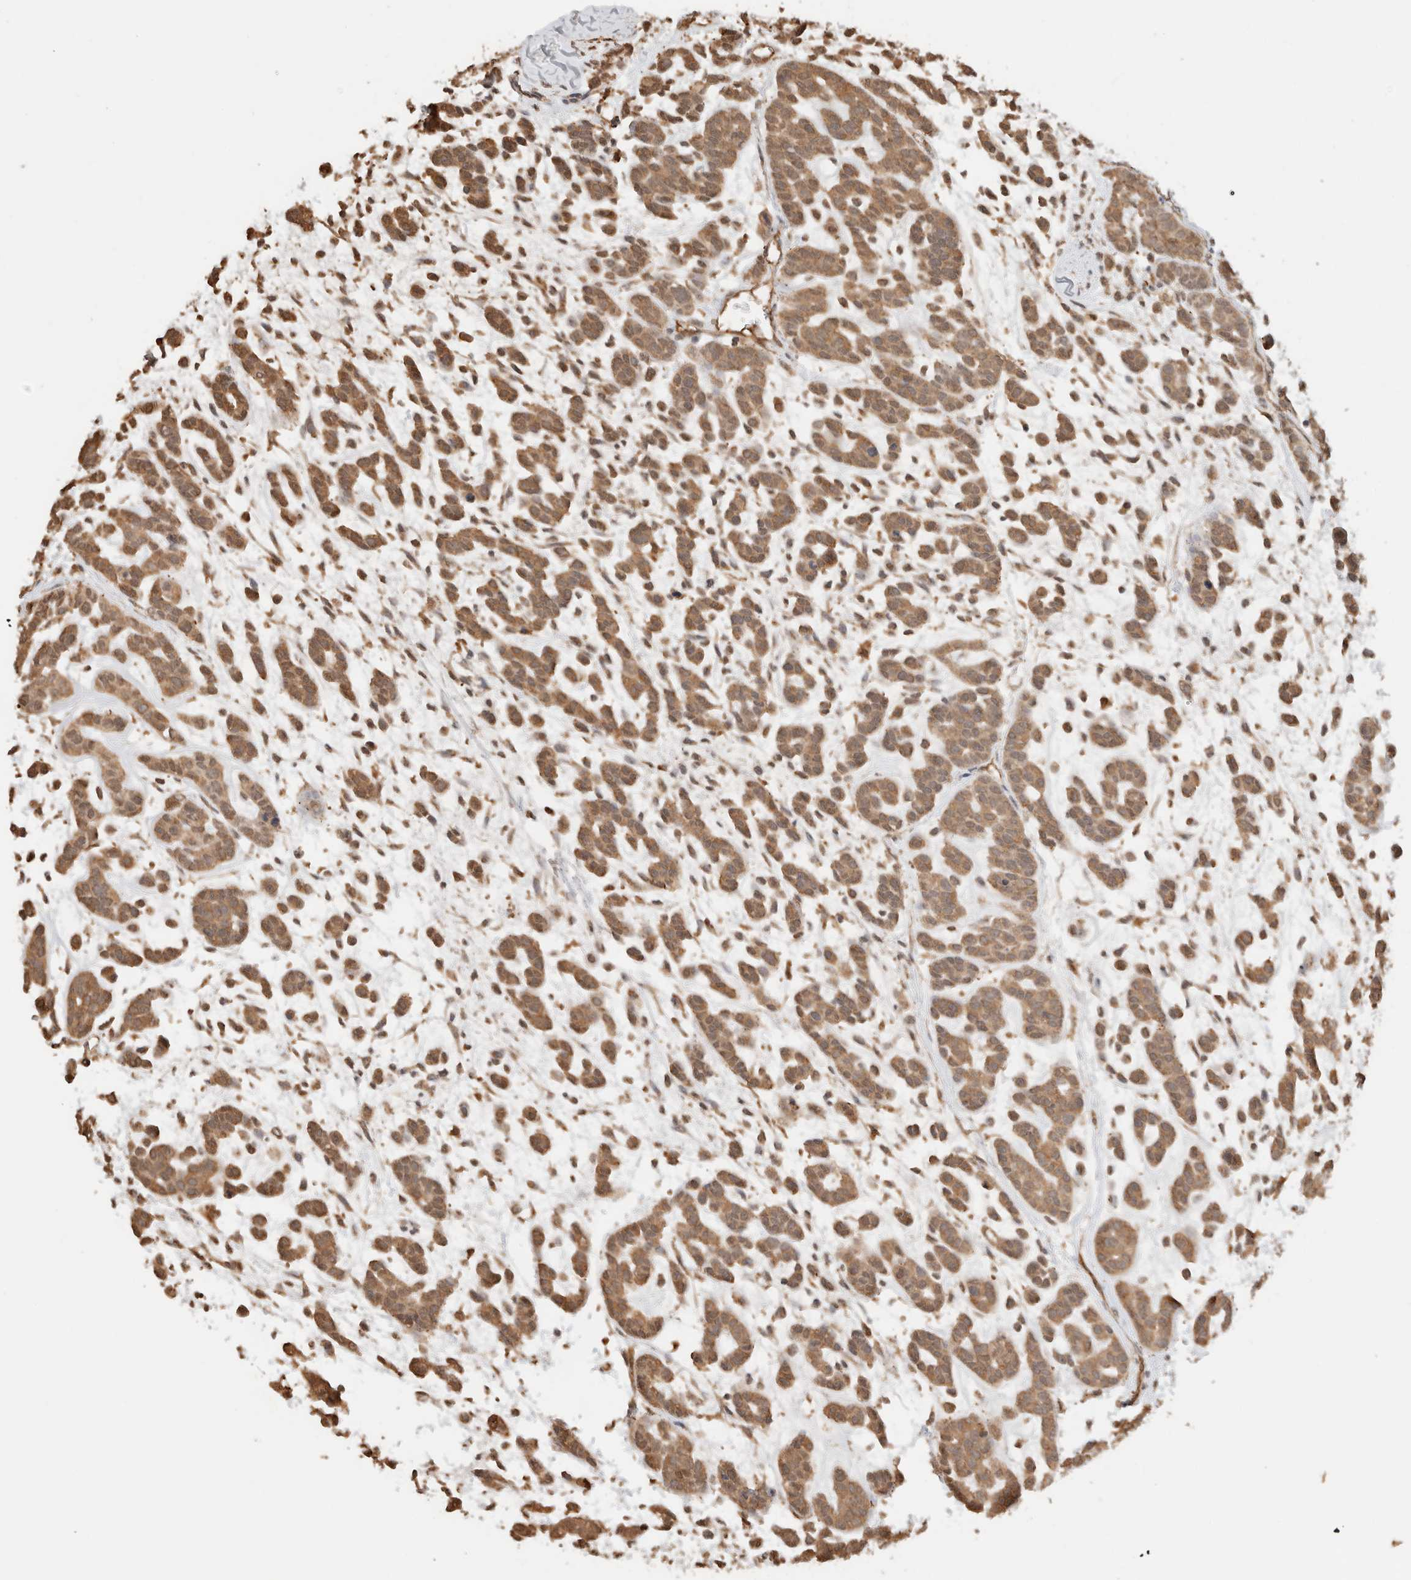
{"staining": {"intensity": "moderate", "quantity": ">75%", "location": "cytoplasmic/membranous"}, "tissue": "head and neck cancer", "cell_type": "Tumor cells", "image_type": "cancer", "snomed": [{"axis": "morphology", "description": "Adenocarcinoma, NOS"}, {"axis": "morphology", "description": "Adenoma, NOS"}, {"axis": "topography", "description": "Head-Neck"}], "caption": "IHC of head and neck cancer shows medium levels of moderate cytoplasmic/membranous staining in approximately >75% of tumor cells. The protein is shown in brown color, while the nuclei are stained blue.", "gene": "YWHAH", "patient": {"sex": "female", "age": 55}}